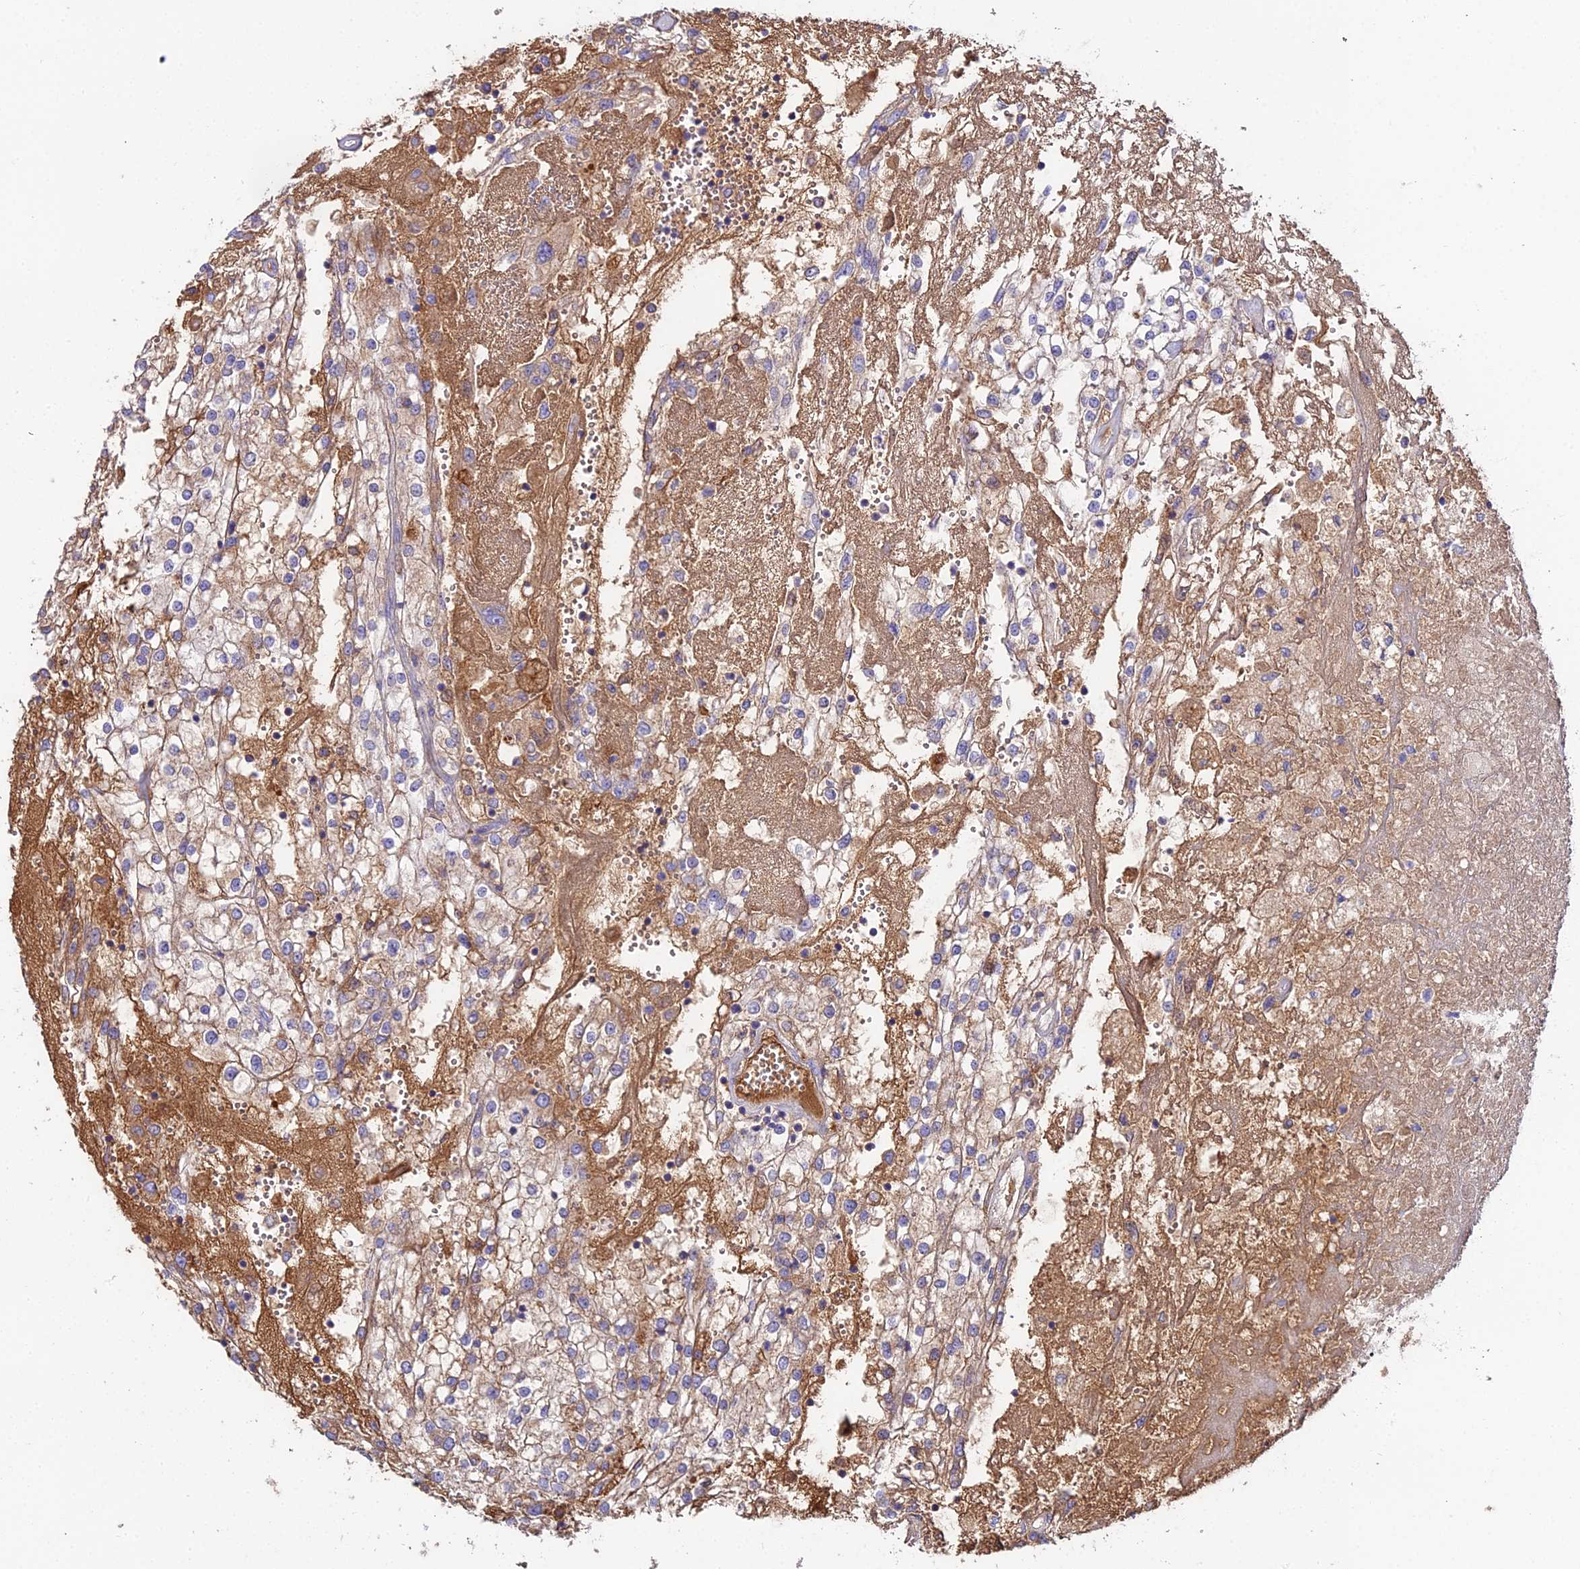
{"staining": {"intensity": "weak", "quantity": "25%-75%", "location": "cytoplasmic/membranous"}, "tissue": "renal cancer", "cell_type": "Tumor cells", "image_type": "cancer", "snomed": [{"axis": "morphology", "description": "Adenocarcinoma, NOS"}, {"axis": "topography", "description": "Kidney"}], "caption": "Immunohistochemical staining of adenocarcinoma (renal) displays low levels of weak cytoplasmic/membranous expression in approximately 25%-75% of tumor cells. The protein is stained brown, and the nuclei are stained in blue (DAB IHC with brightfield microscopy, high magnification).", "gene": "BEX4", "patient": {"sex": "female", "age": 52}}